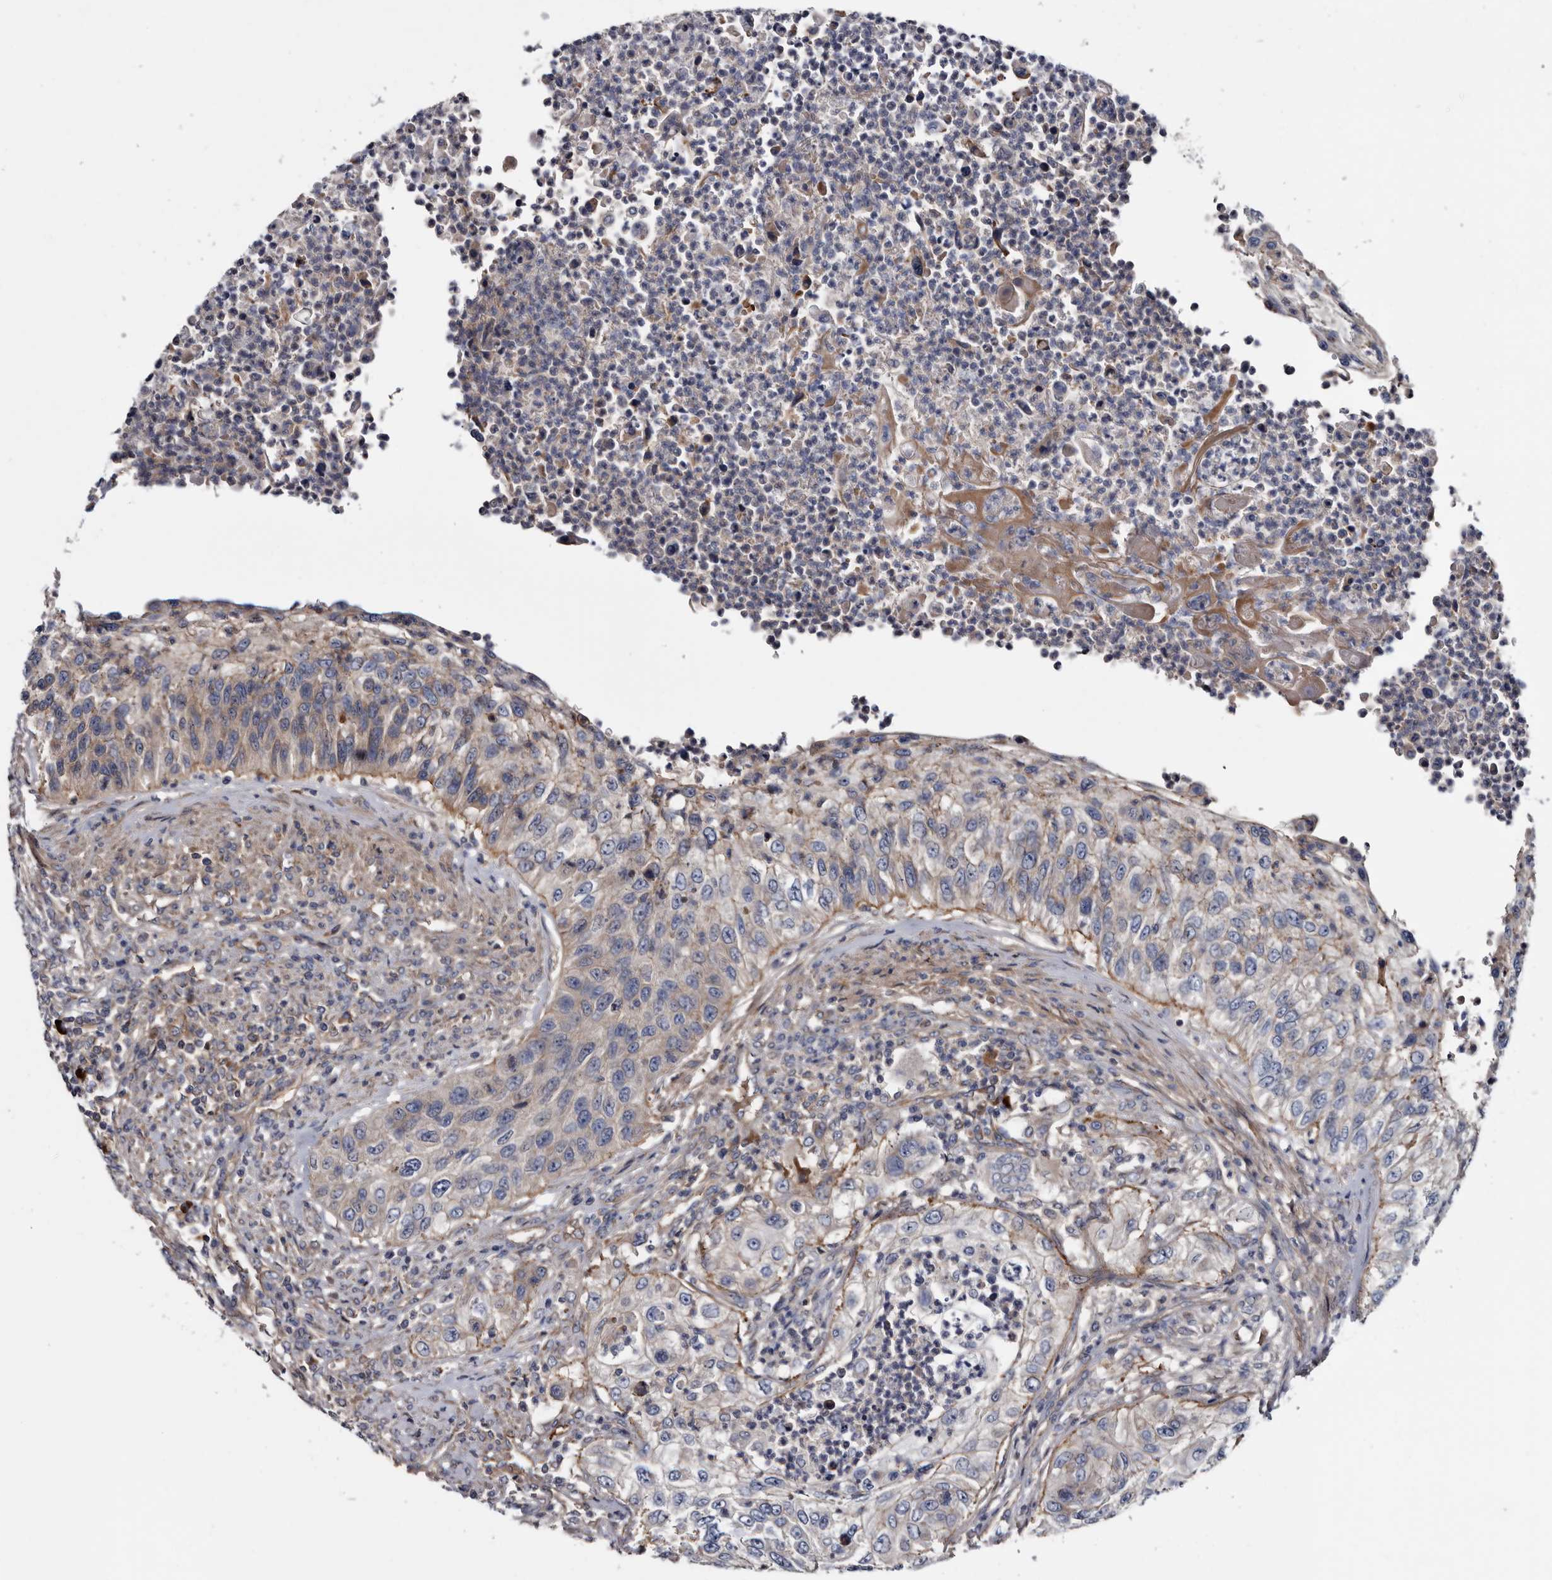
{"staining": {"intensity": "moderate", "quantity": "<25%", "location": "cytoplasmic/membranous"}, "tissue": "urothelial cancer", "cell_type": "Tumor cells", "image_type": "cancer", "snomed": [{"axis": "morphology", "description": "Urothelial carcinoma, High grade"}, {"axis": "topography", "description": "Urinary bladder"}], "caption": "High-power microscopy captured an IHC micrograph of urothelial carcinoma (high-grade), revealing moderate cytoplasmic/membranous expression in approximately <25% of tumor cells. The protein of interest is shown in brown color, while the nuclei are stained blue.", "gene": "TSPAN17", "patient": {"sex": "female", "age": 60}}